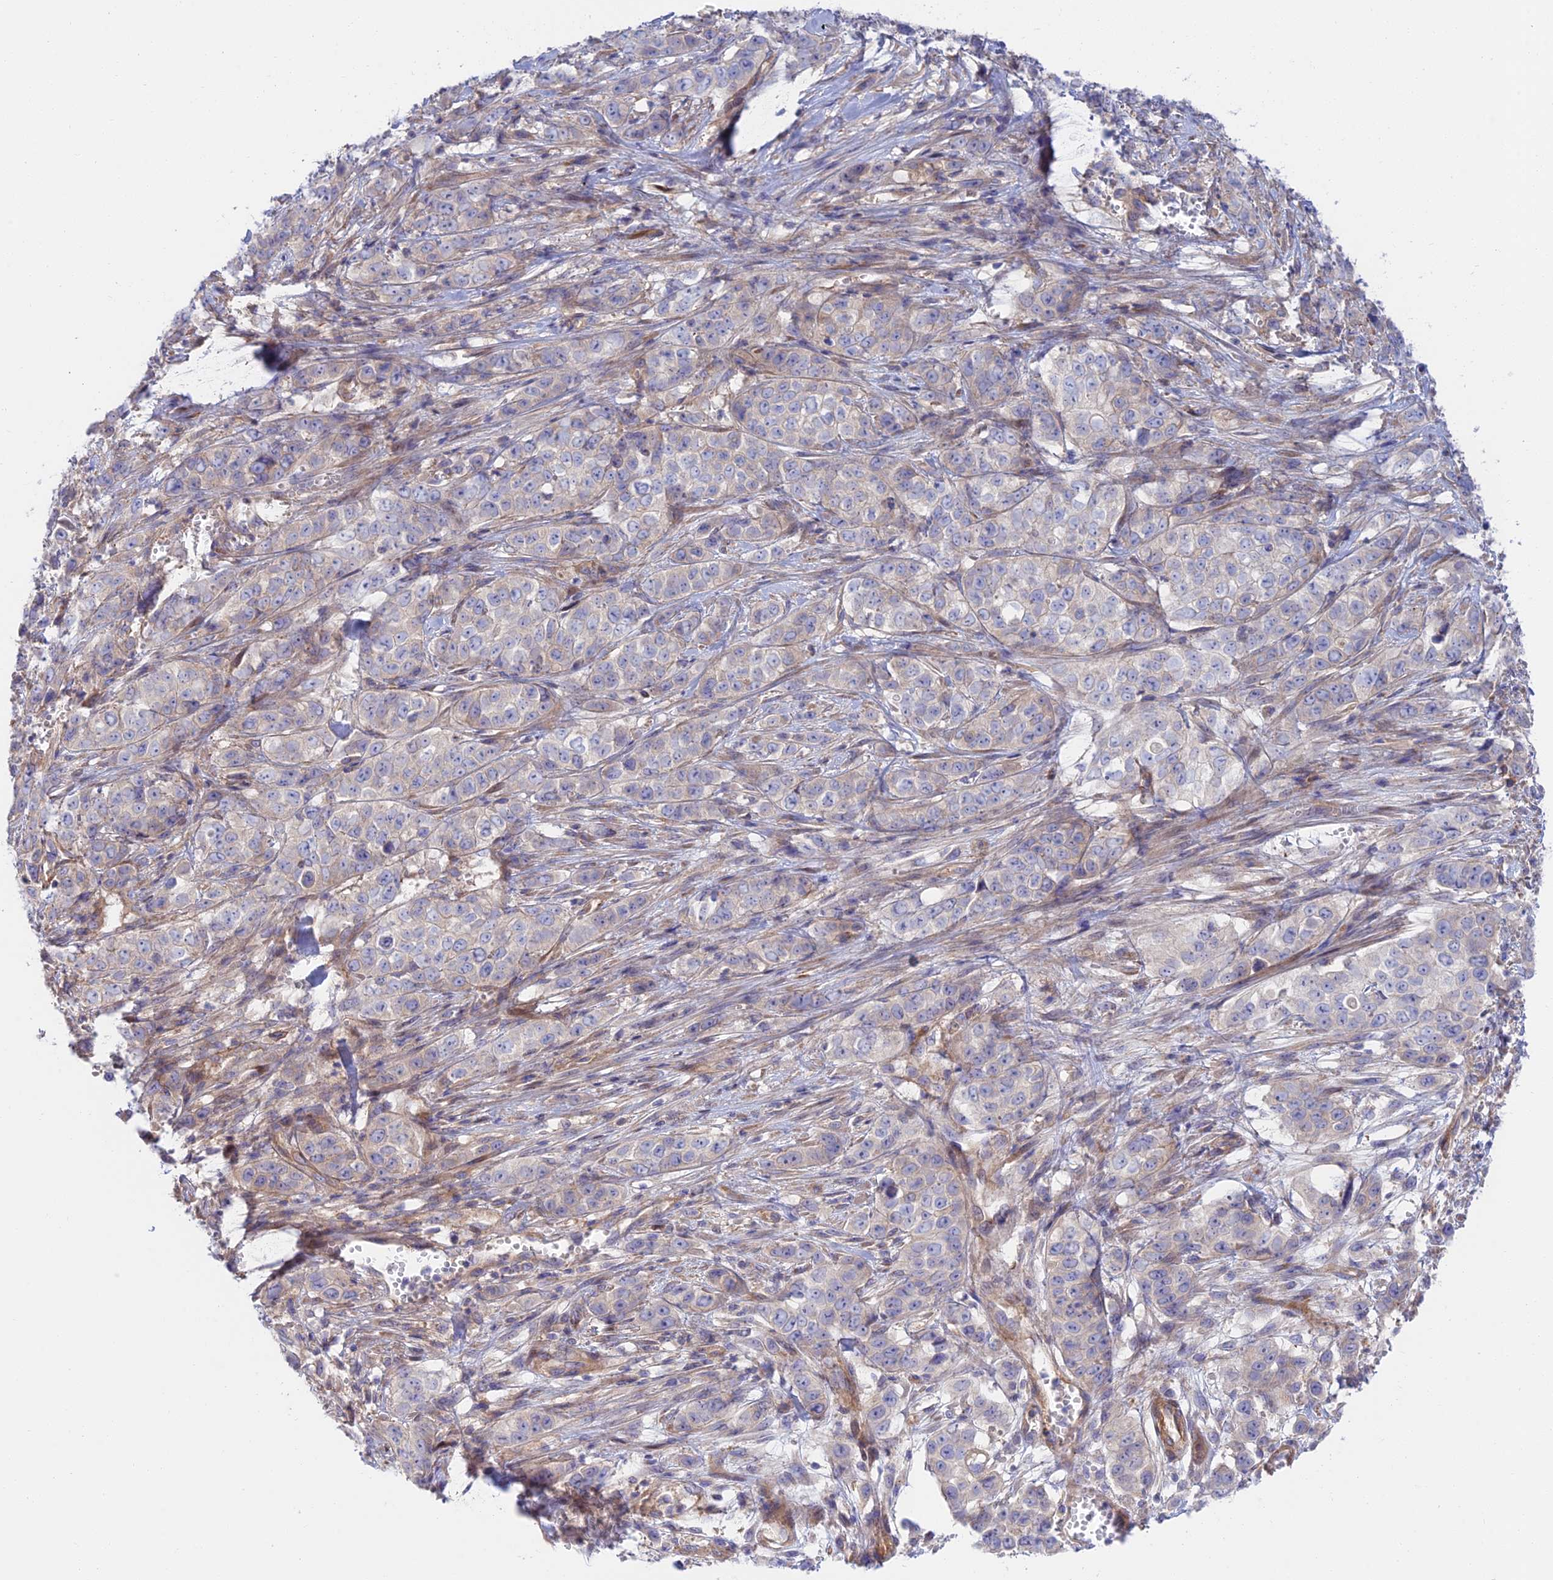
{"staining": {"intensity": "negative", "quantity": "none", "location": "none"}, "tissue": "stomach cancer", "cell_type": "Tumor cells", "image_type": "cancer", "snomed": [{"axis": "morphology", "description": "Adenocarcinoma, NOS"}, {"axis": "topography", "description": "Stomach, upper"}], "caption": "Immunohistochemistry (IHC) micrograph of human stomach cancer (adenocarcinoma) stained for a protein (brown), which shows no staining in tumor cells.", "gene": "KCNAB1", "patient": {"sex": "male", "age": 62}}